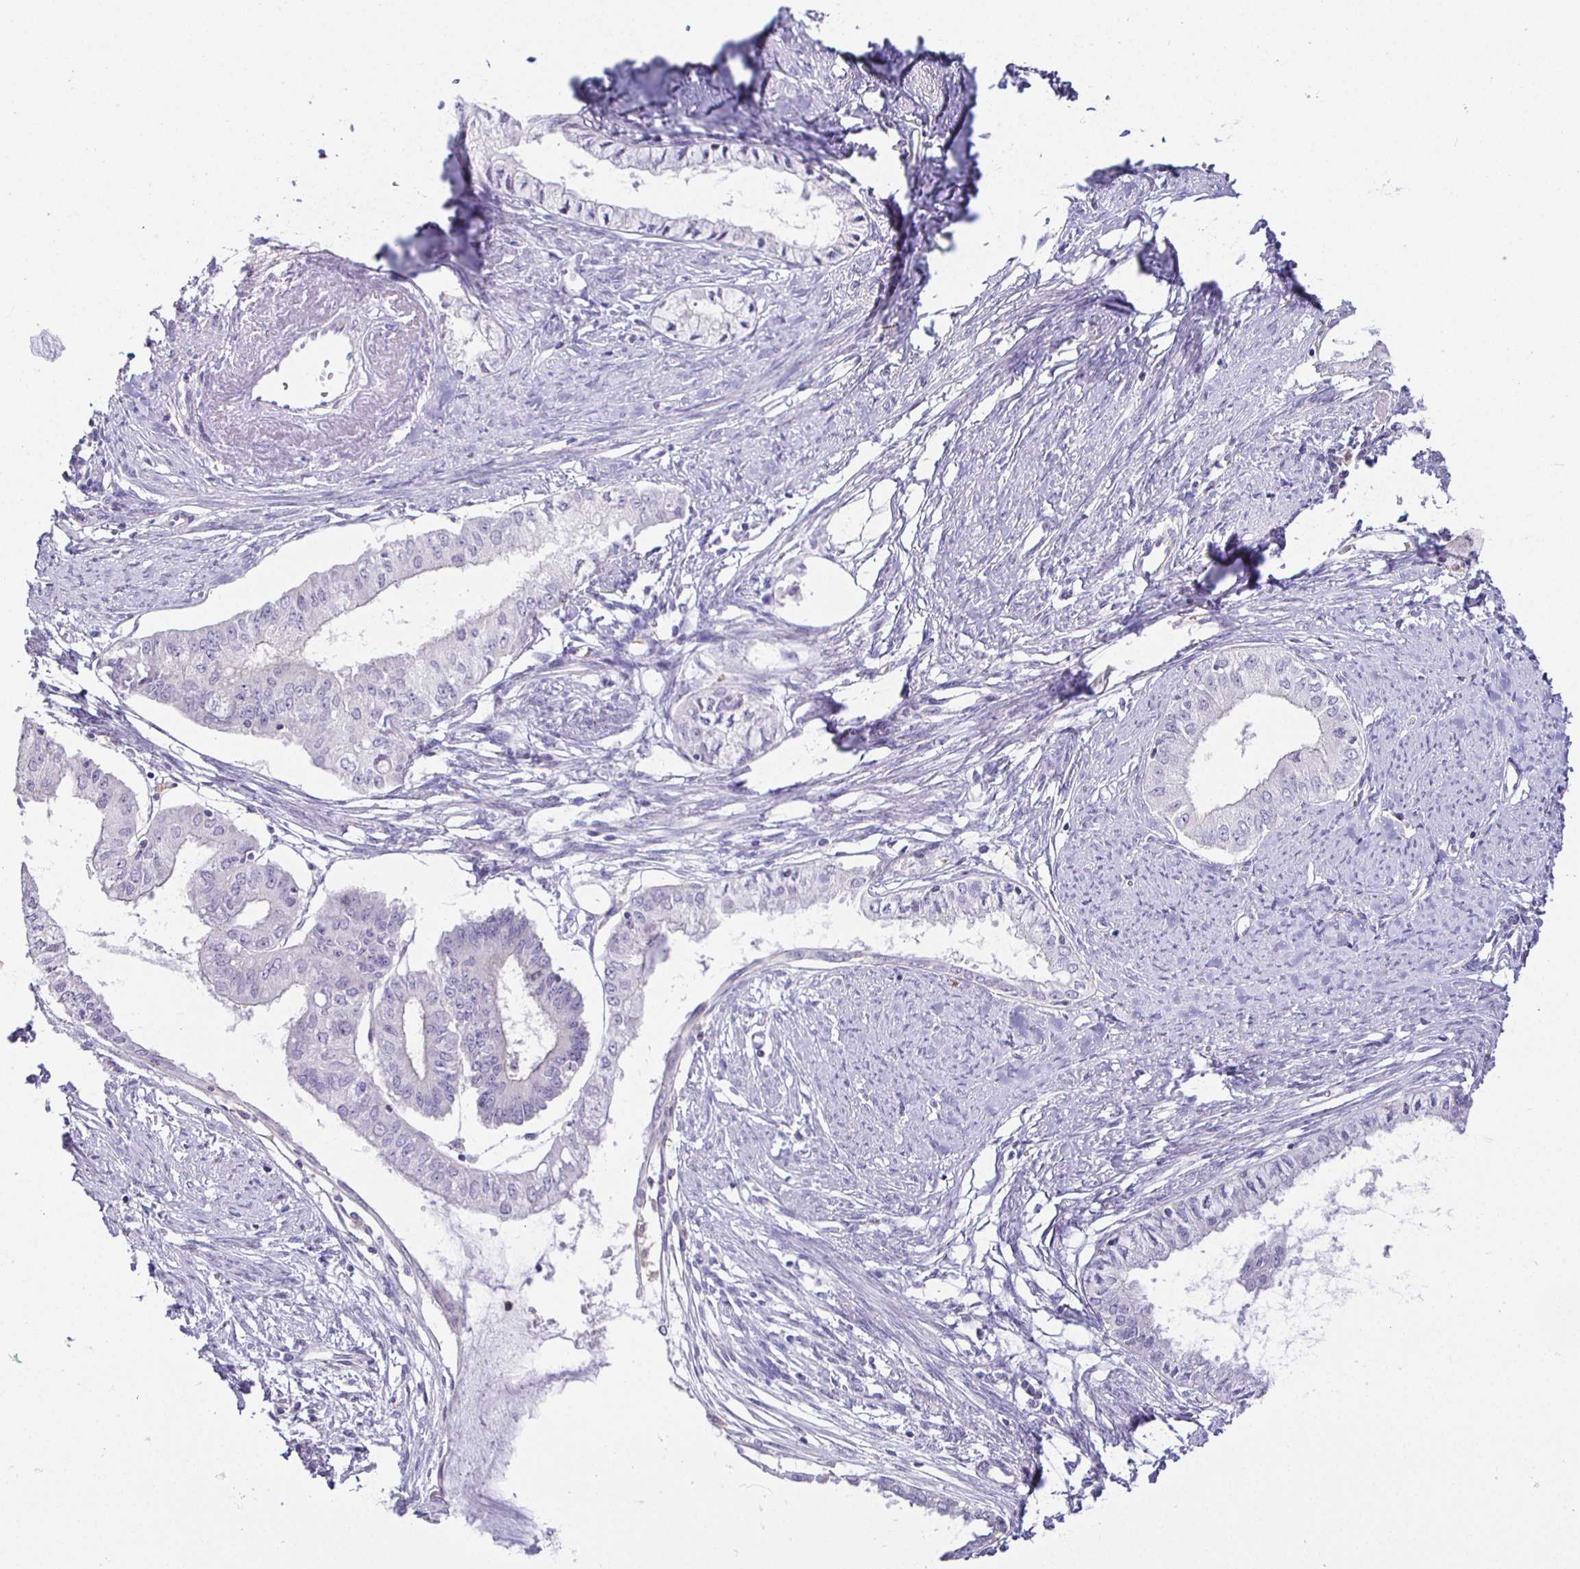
{"staining": {"intensity": "negative", "quantity": "none", "location": "none"}, "tissue": "endometrial cancer", "cell_type": "Tumor cells", "image_type": "cancer", "snomed": [{"axis": "morphology", "description": "Adenocarcinoma, NOS"}, {"axis": "topography", "description": "Endometrium"}], "caption": "This is an immunohistochemistry histopathology image of endometrial cancer. There is no staining in tumor cells.", "gene": "SIRPA", "patient": {"sex": "female", "age": 76}}